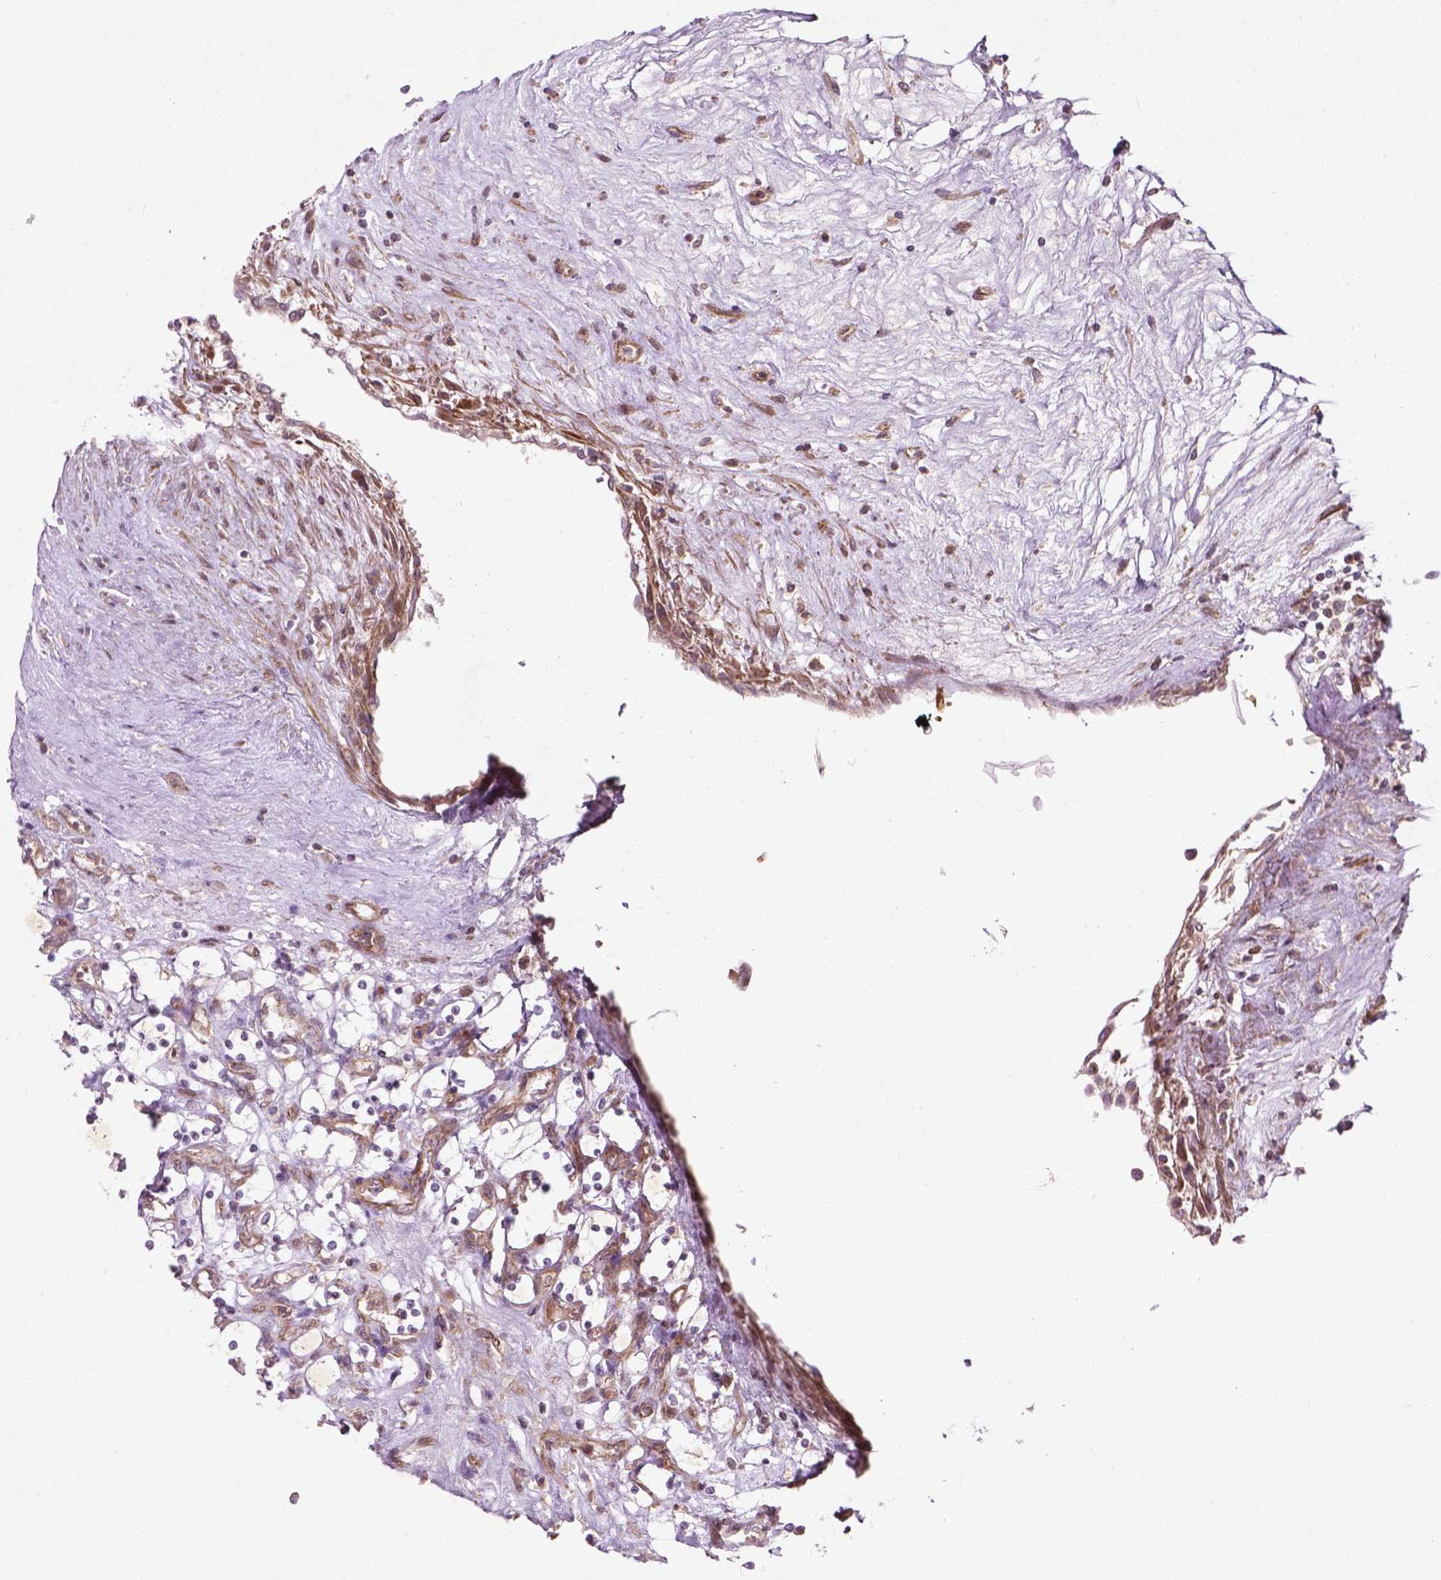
{"staining": {"intensity": "negative", "quantity": "none", "location": "none"}, "tissue": "renal cancer", "cell_type": "Tumor cells", "image_type": "cancer", "snomed": [{"axis": "morphology", "description": "Adenocarcinoma, NOS"}, {"axis": "topography", "description": "Kidney"}], "caption": "Renal cancer (adenocarcinoma) was stained to show a protein in brown. There is no significant expression in tumor cells.", "gene": "TCHP", "patient": {"sex": "female", "age": 69}}